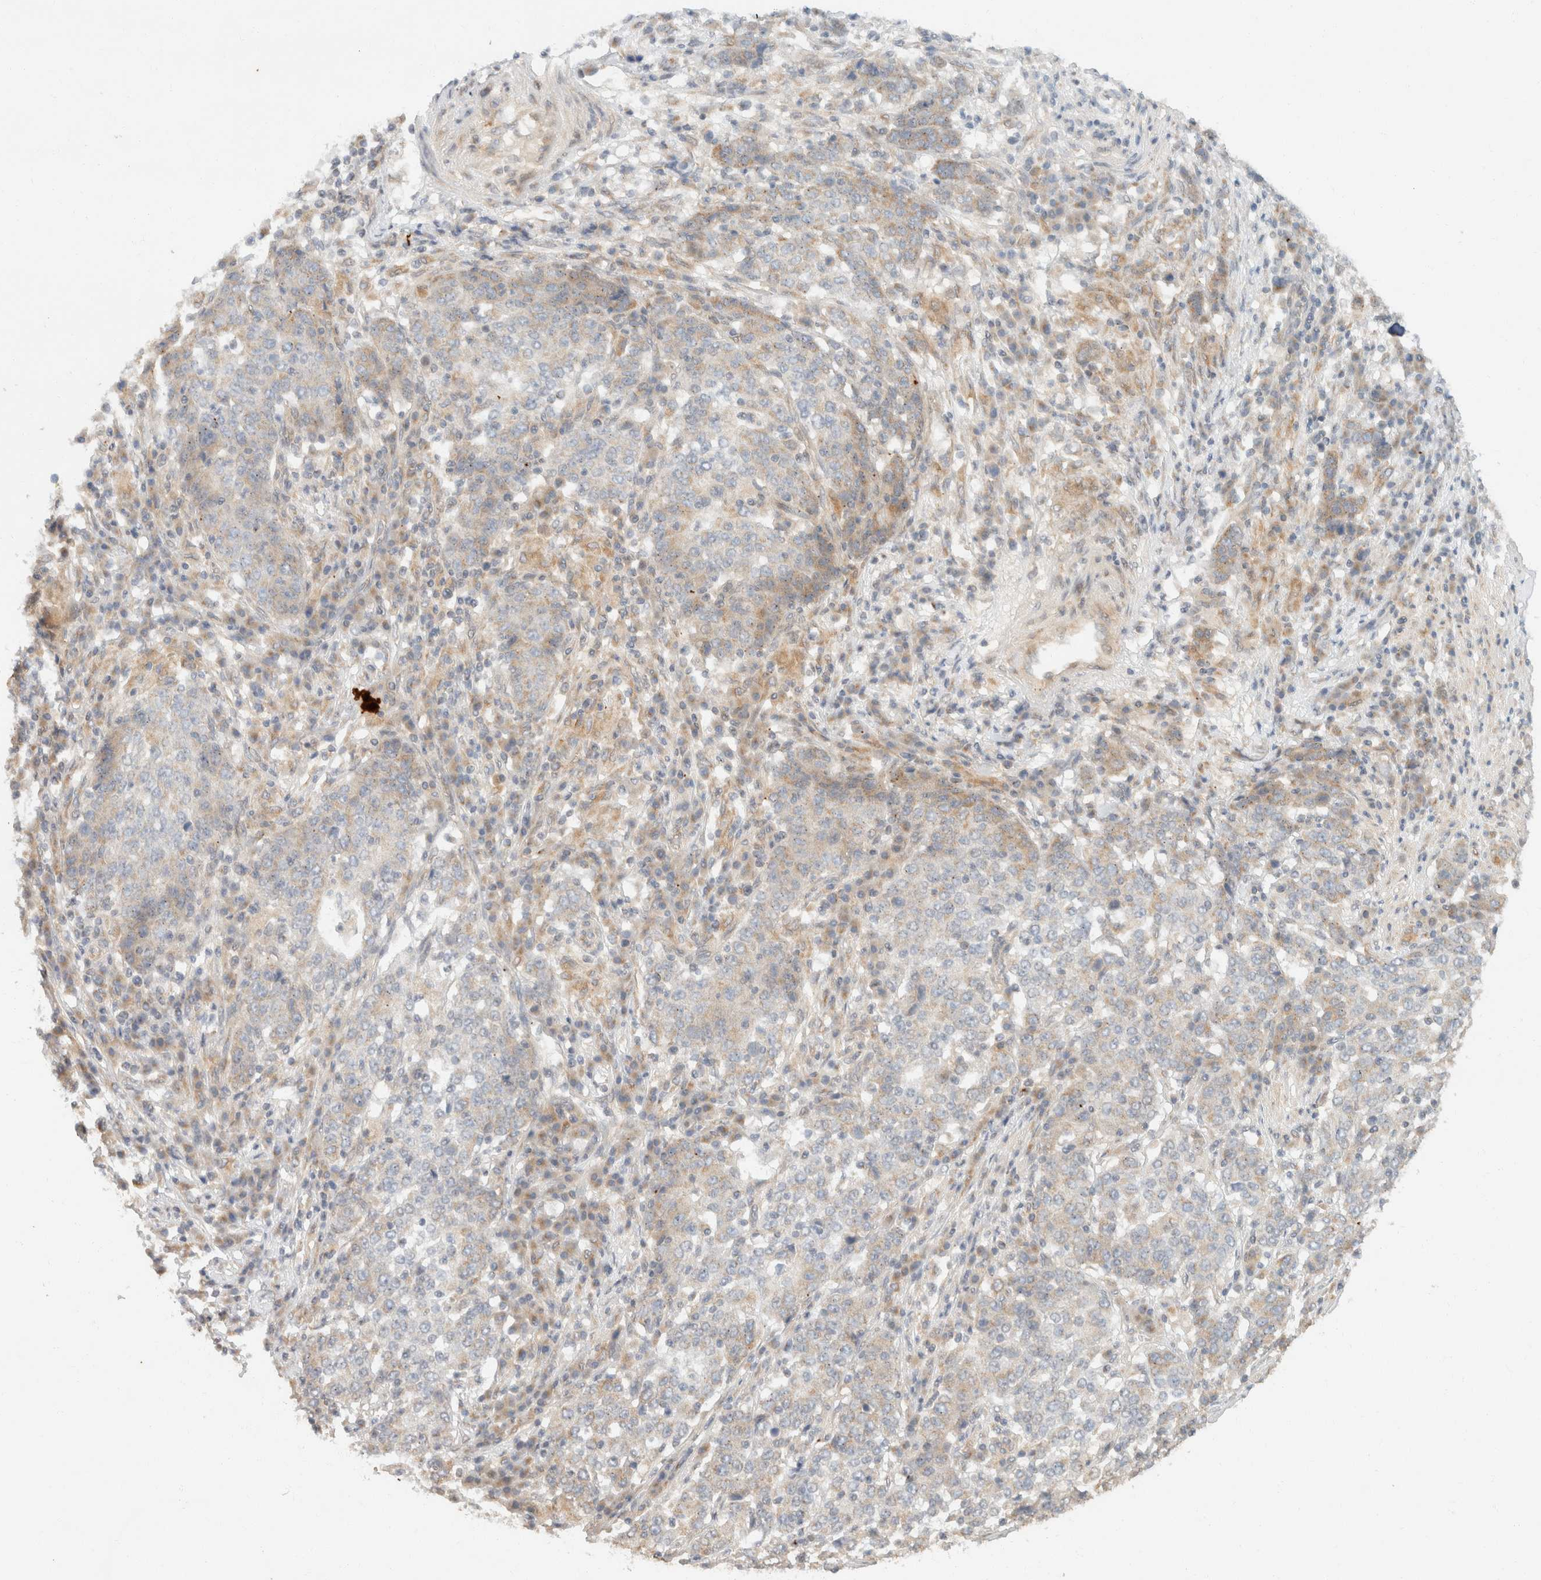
{"staining": {"intensity": "weak", "quantity": "<25%", "location": "cytoplasmic/membranous"}, "tissue": "stomach cancer", "cell_type": "Tumor cells", "image_type": "cancer", "snomed": [{"axis": "morphology", "description": "Adenocarcinoma, NOS"}, {"axis": "topography", "description": "Stomach"}], "caption": "Stomach cancer was stained to show a protein in brown. There is no significant expression in tumor cells. (DAB IHC visualized using brightfield microscopy, high magnification).", "gene": "TACC1", "patient": {"sex": "male", "age": 59}}